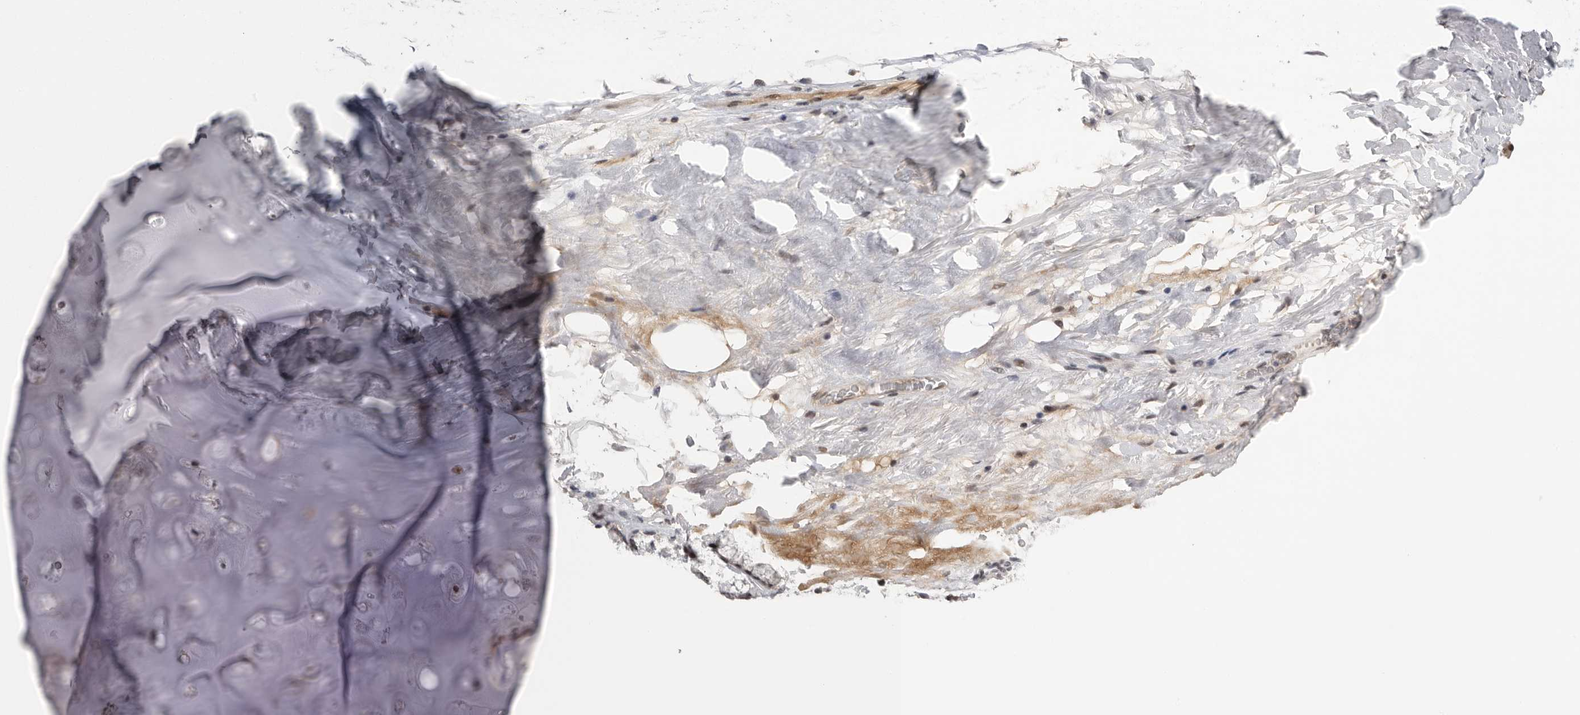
{"staining": {"intensity": "negative", "quantity": "none", "location": "none"}, "tissue": "adipose tissue", "cell_type": "Adipocytes", "image_type": "normal", "snomed": [{"axis": "morphology", "description": "Normal tissue, NOS"}, {"axis": "topography", "description": "Cartilage tissue"}], "caption": "This is an immunohistochemistry histopathology image of normal human adipose tissue. There is no positivity in adipocytes.", "gene": "POU5F1", "patient": {"sex": "female", "age": 63}}